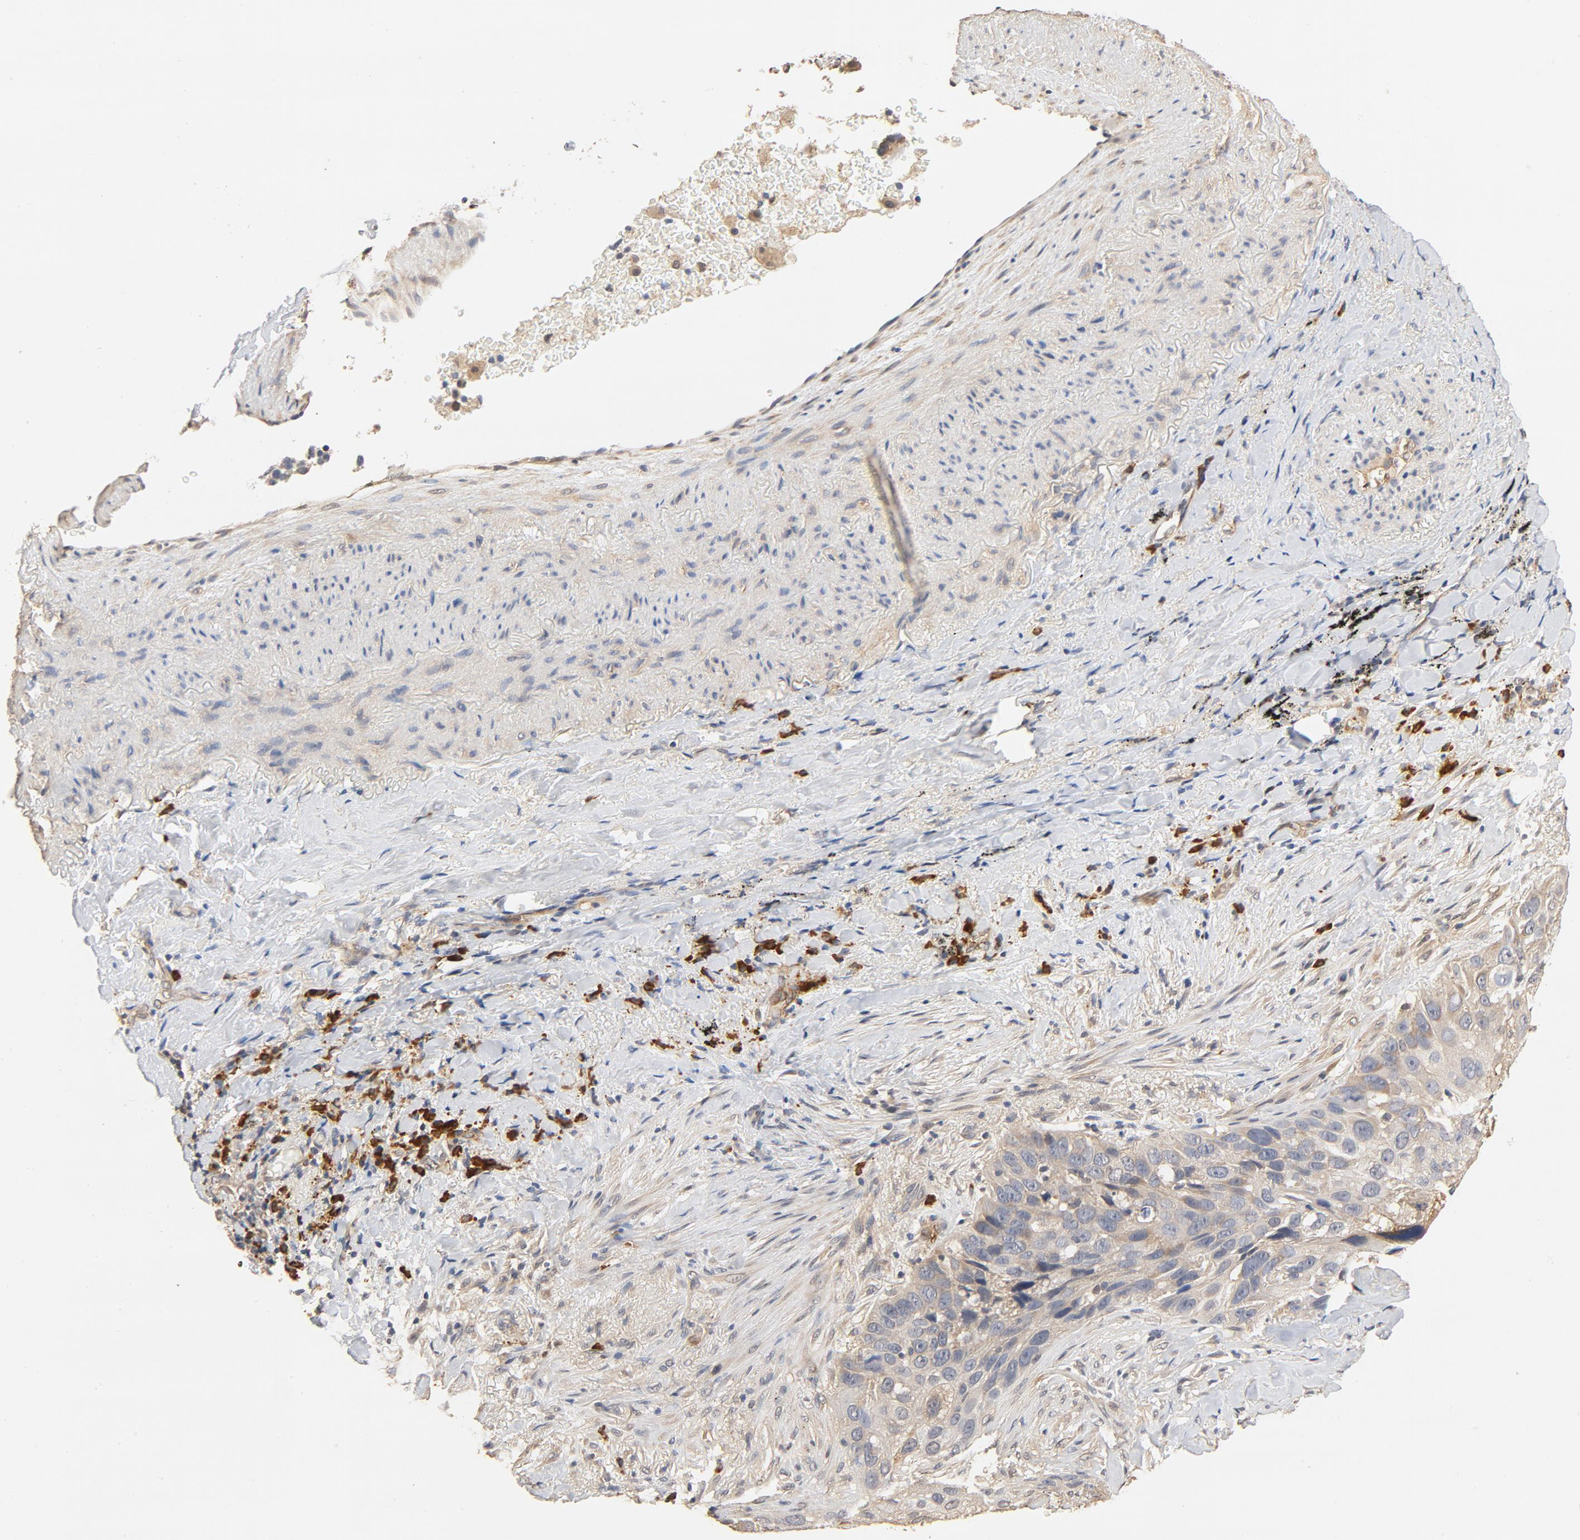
{"staining": {"intensity": "weak", "quantity": "25%-75%", "location": "cytoplasmic/membranous"}, "tissue": "lung cancer", "cell_type": "Tumor cells", "image_type": "cancer", "snomed": [{"axis": "morphology", "description": "Squamous cell carcinoma, NOS"}, {"axis": "topography", "description": "Lung"}], "caption": "Tumor cells demonstrate weak cytoplasmic/membranous positivity in about 25%-75% of cells in lung cancer. (Brightfield microscopy of DAB IHC at high magnification).", "gene": "UBE2J1", "patient": {"sex": "male", "age": 54}}